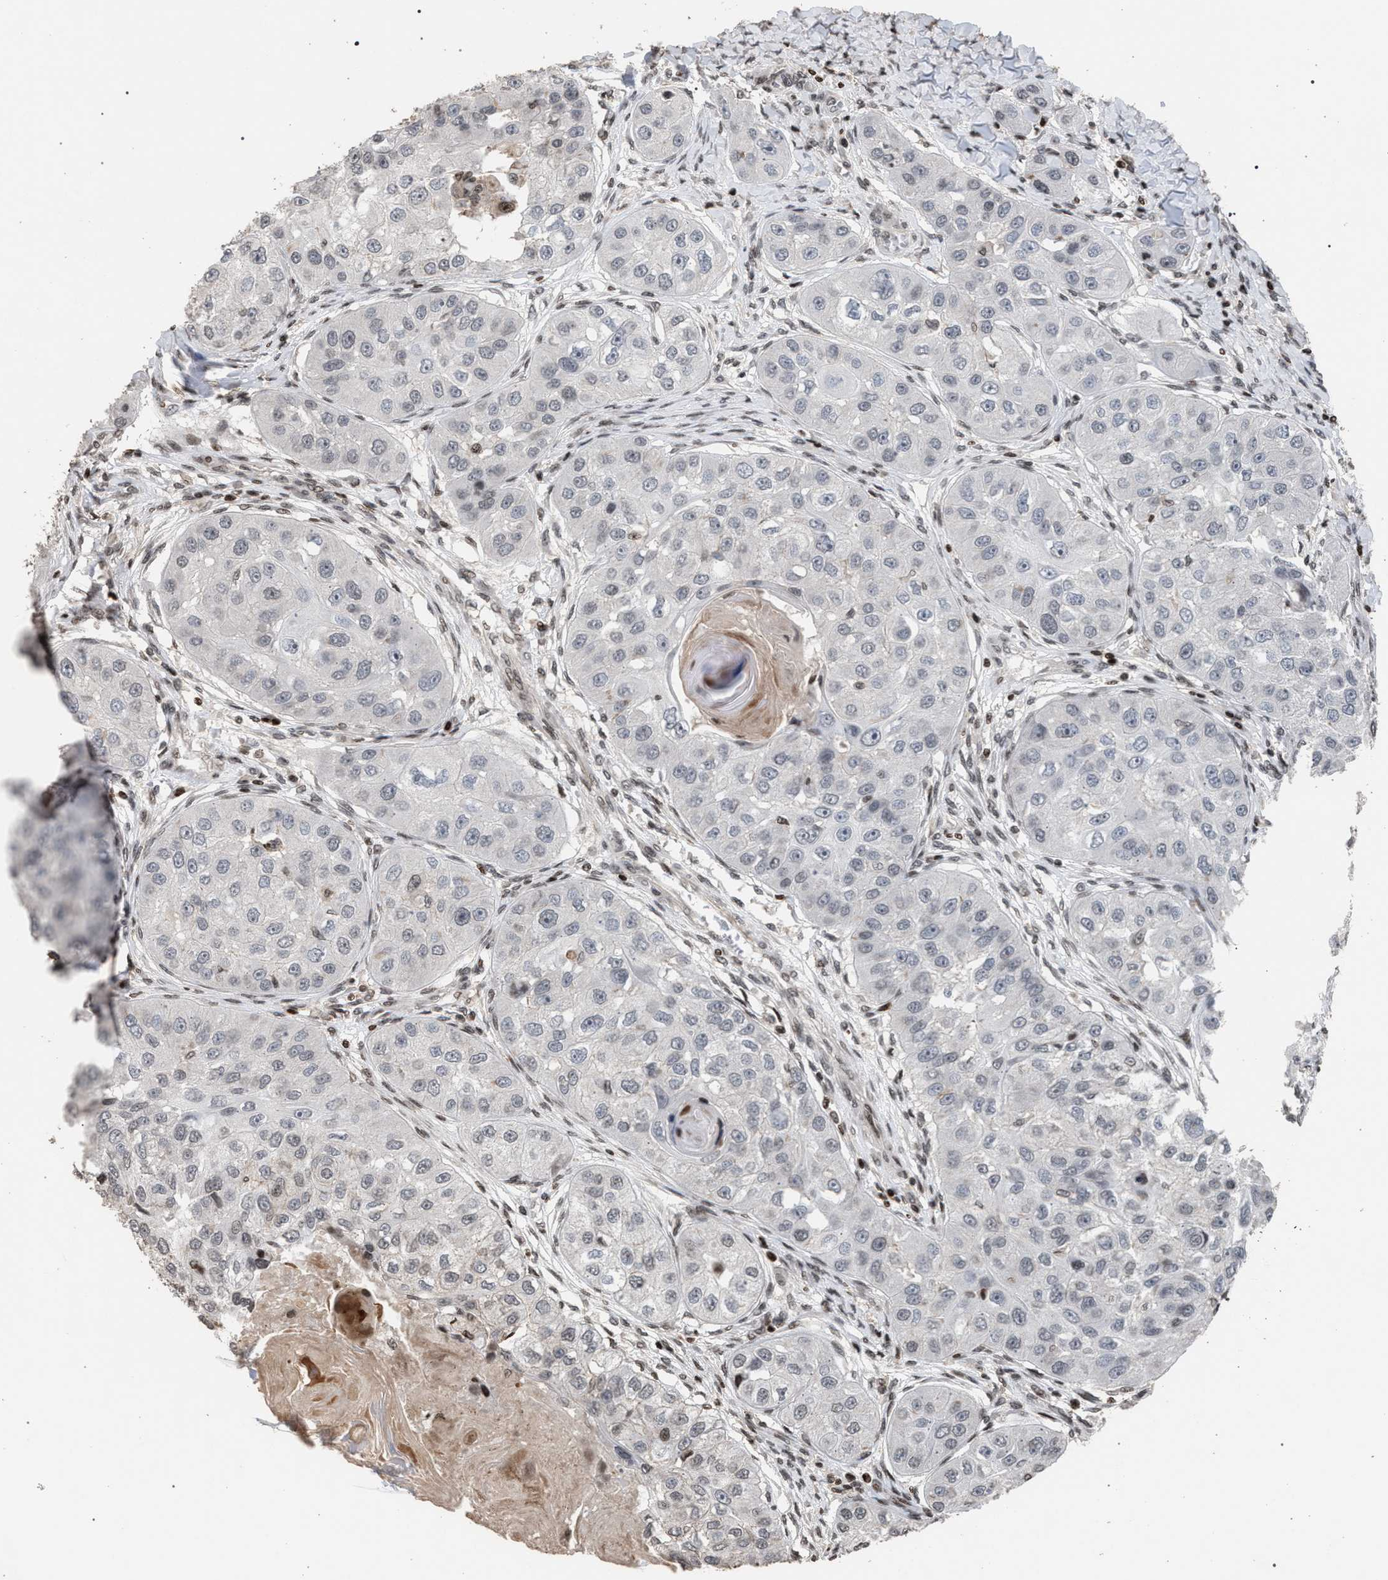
{"staining": {"intensity": "negative", "quantity": "none", "location": "none"}, "tissue": "head and neck cancer", "cell_type": "Tumor cells", "image_type": "cancer", "snomed": [{"axis": "morphology", "description": "Normal tissue, NOS"}, {"axis": "morphology", "description": "Squamous cell carcinoma, NOS"}, {"axis": "topography", "description": "Skeletal muscle"}, {"axis": "topography", "description": "Head-Neck"}], "caption": "Photomicrograph shows no protein expression in tumor cells of head and neck cancer (squamous cell carcinoma) tissue.", "gene": "FOXD3", "patient": {"sex": "male", "age": 51}}